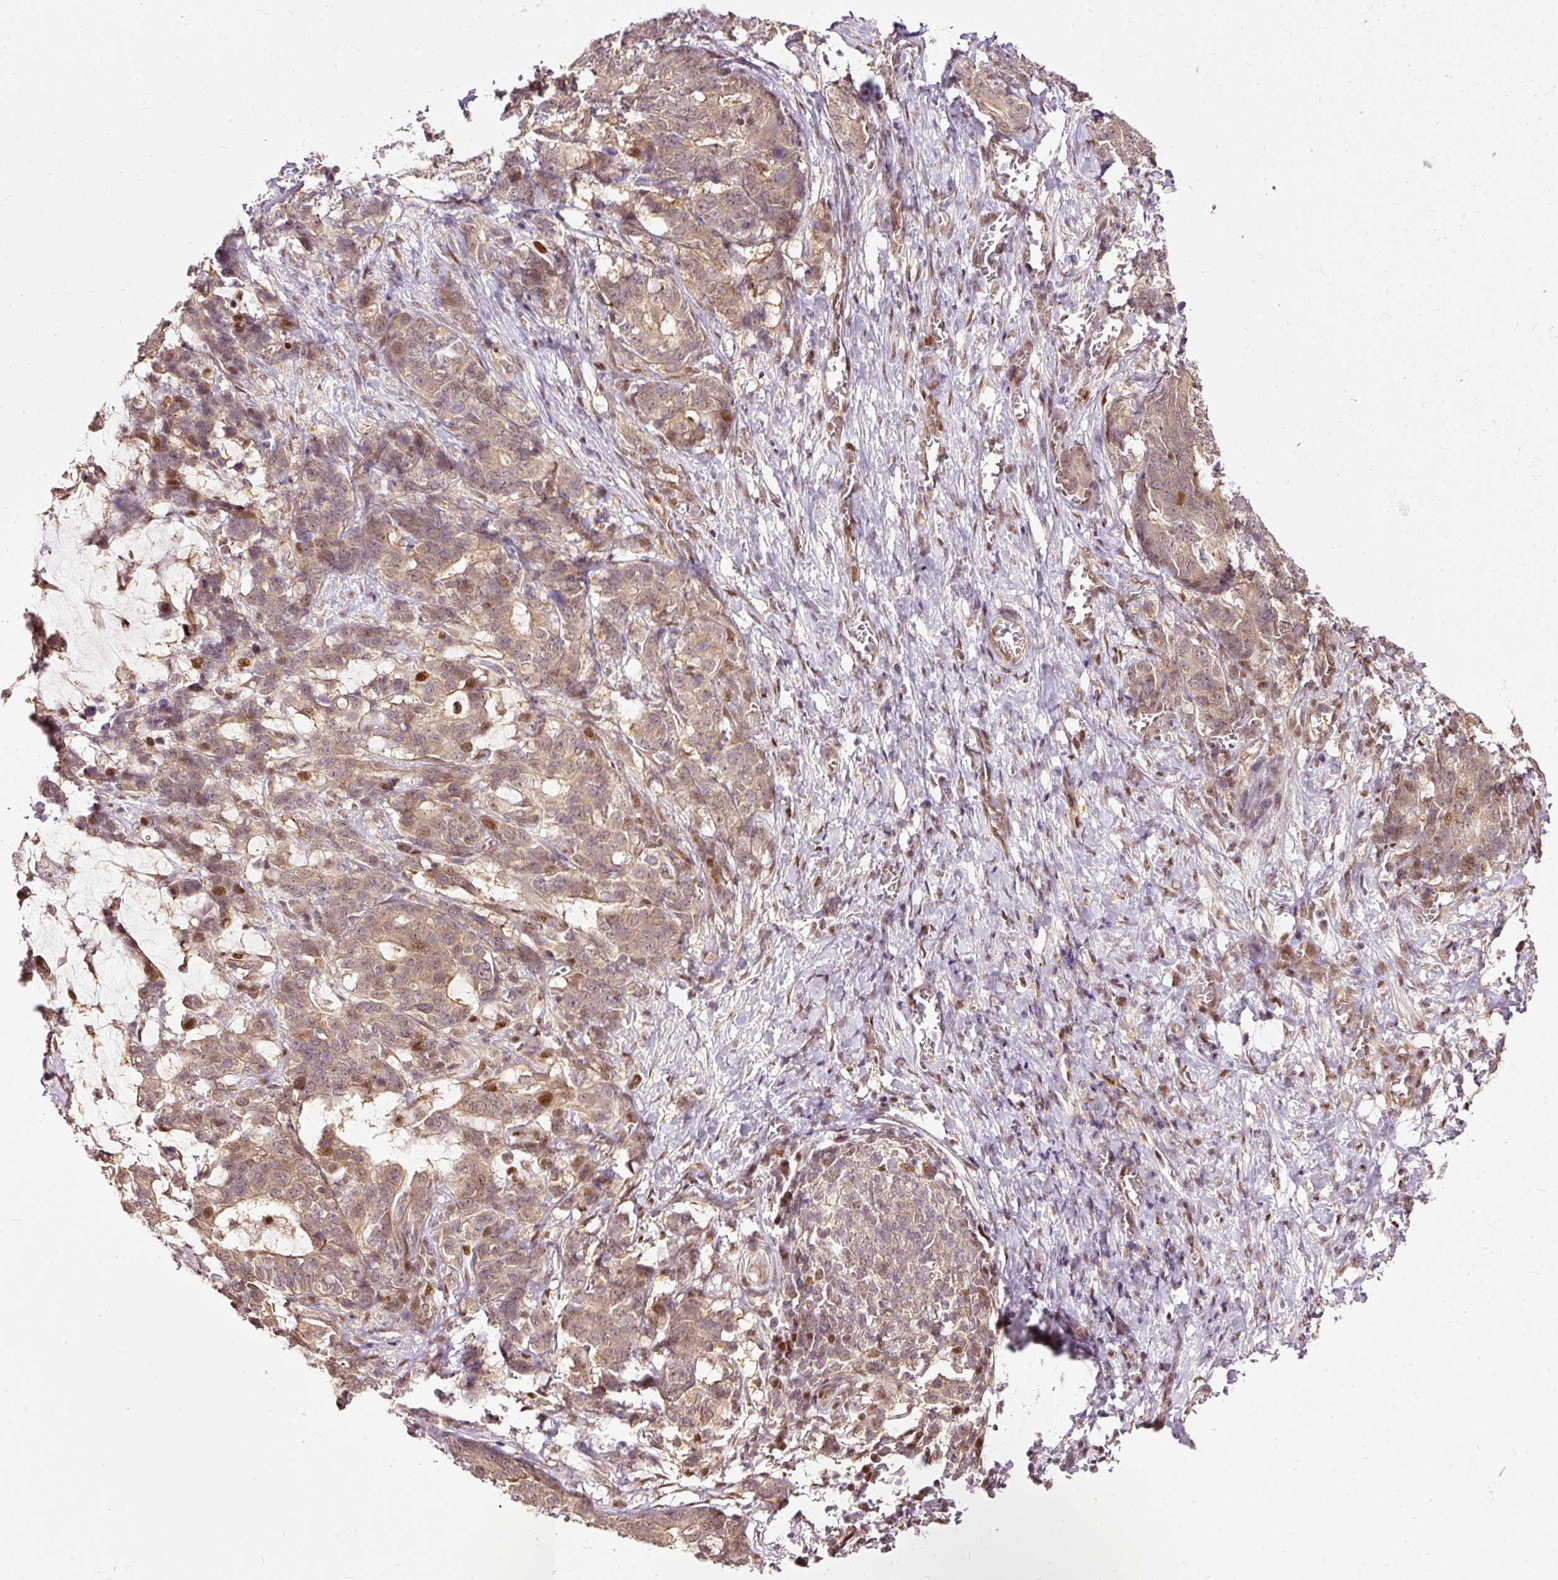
{"staining": {"intensity": "moderate", "quantity": ">75%", "location": "cytoplasmic/membranous,nuclear"}, "tissue": "stomach cancer", "cell_type": "Tumor cells", "image_type": "cancer", "snomed": [{"axis": "morphology", "description": "Normal tissue, NOS"}, {"axis": "morphology", "description": "Adenocarcinoma, NOS"}, {"axis": "topography", "description": "Stomach"}], "caption": "Stomach adenocarcinoma stained for a protein demonstrates moderate cytoplasmic/membranous and nuclear positivity in tumor cells.", "gene": "ZNF778", "patient": {"sex": "female", "age": 64}}